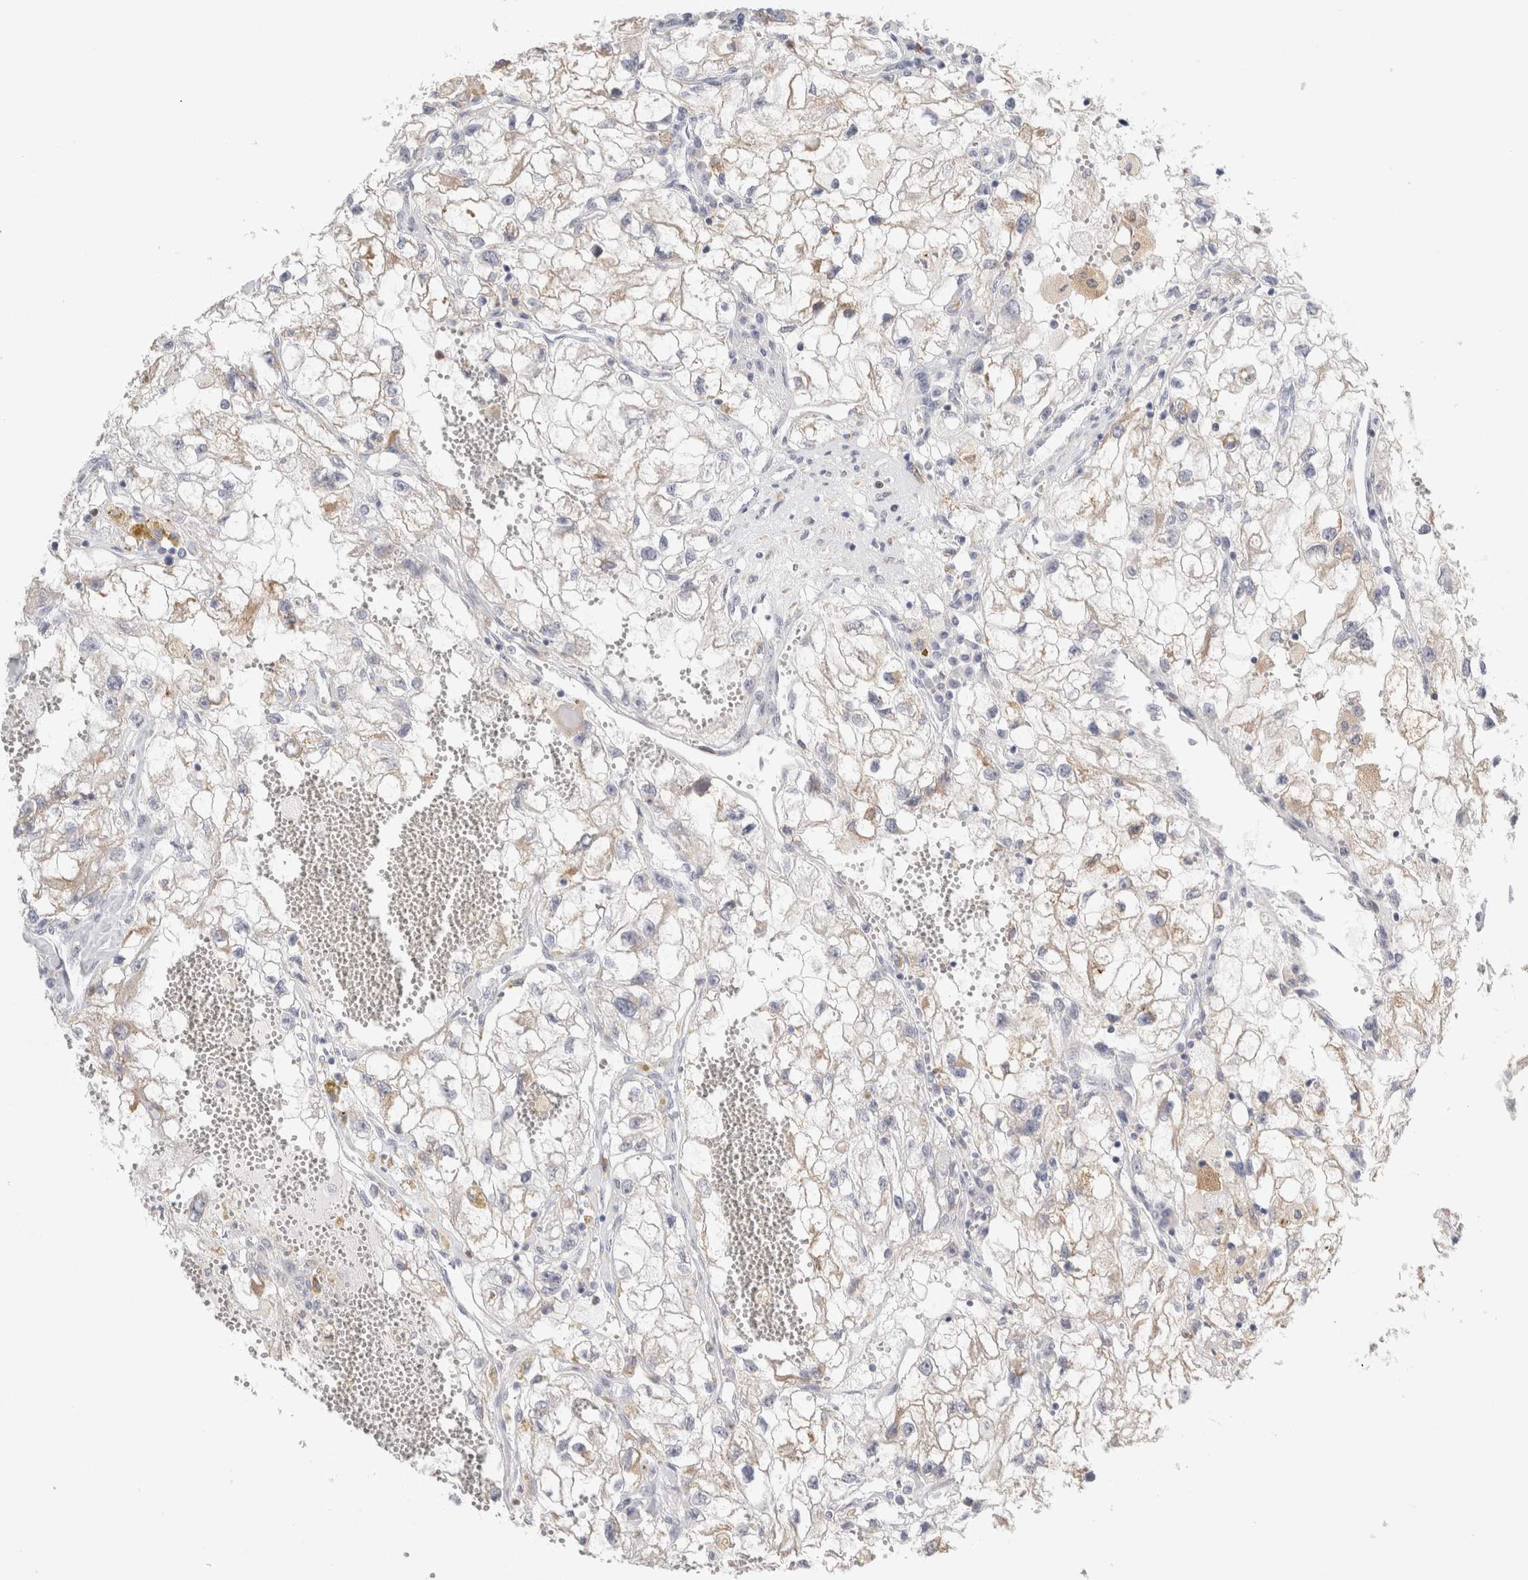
{"staining": {"intensity": "negative", "quantity": "none", "location": "none"}, "tissue": "renal cancer", "cell_type": "Tumor cells", "image_type": "cancer", "snomed": [{"axis": "morphology", "description": "Adenocarcinoma, NOS"}, {"axis": "topography", "description": "Kidney"}], "caption": "Immunohistochemical staining of human renal cancer (adenocarcinoma) demonstrates no significant staining in tumor cells.", "gene": "P2RY2", "patient": {"sex": "female", "age": 70}}